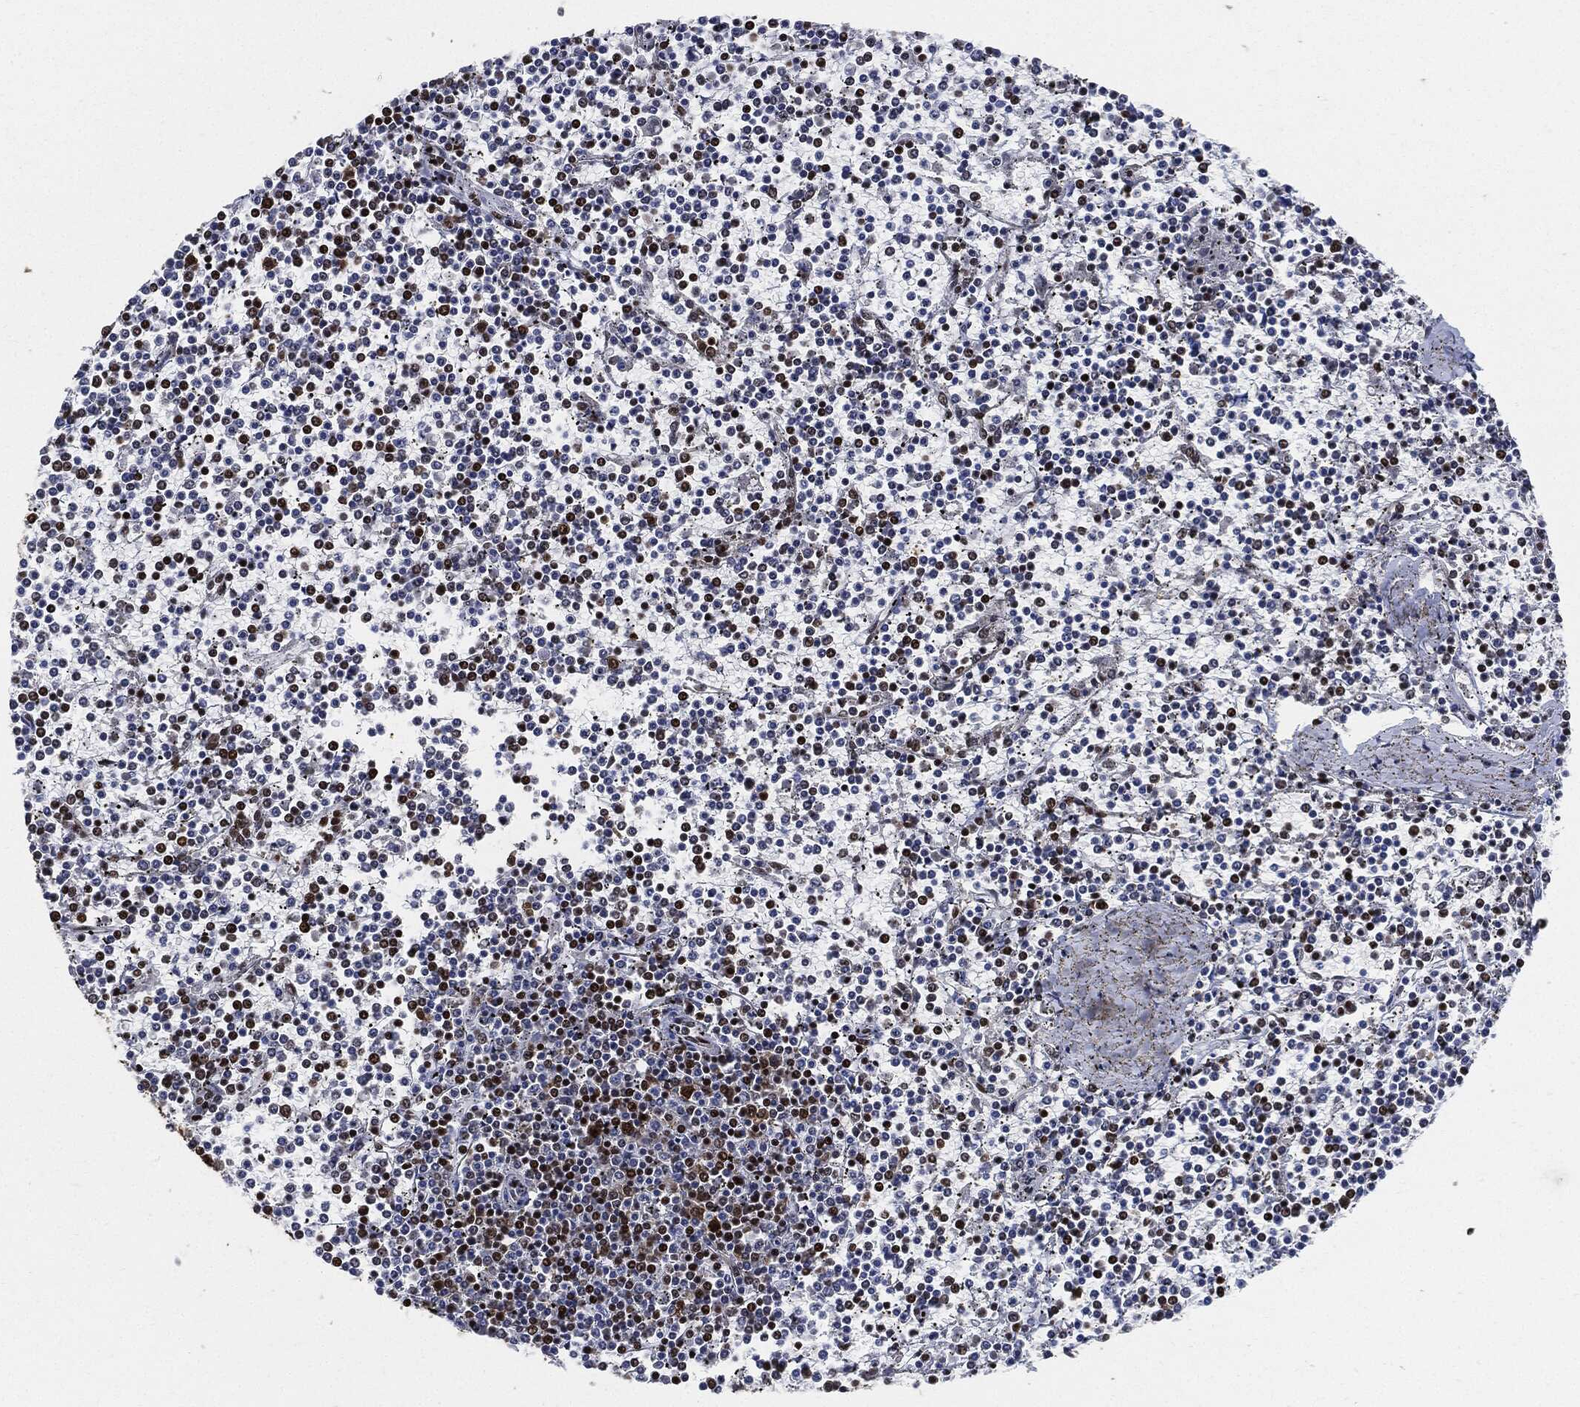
{"staining": {"intensity": "strong", "quantity": "25%-75%", "location": "nuclear"}, "tissue": "lymphoma", "cell_type": "Tumor cells", "image_type": "cancer", "snomed": [{"axis": "morphology", "description": "Malignant lymphoma, non-Hodgkin's type, Low grade"}, {"axis": "topography", "description": "Spleen"}], "caption": "DAB immunohistochemical staining of human low-grade malignant lymphoma, non-Hodgkin's type displays strong nuclear protein staining in approximately 25%-75% of tumor cells.", "gene": "RECQL", "patient": {"sex": "female", "age": 19}}